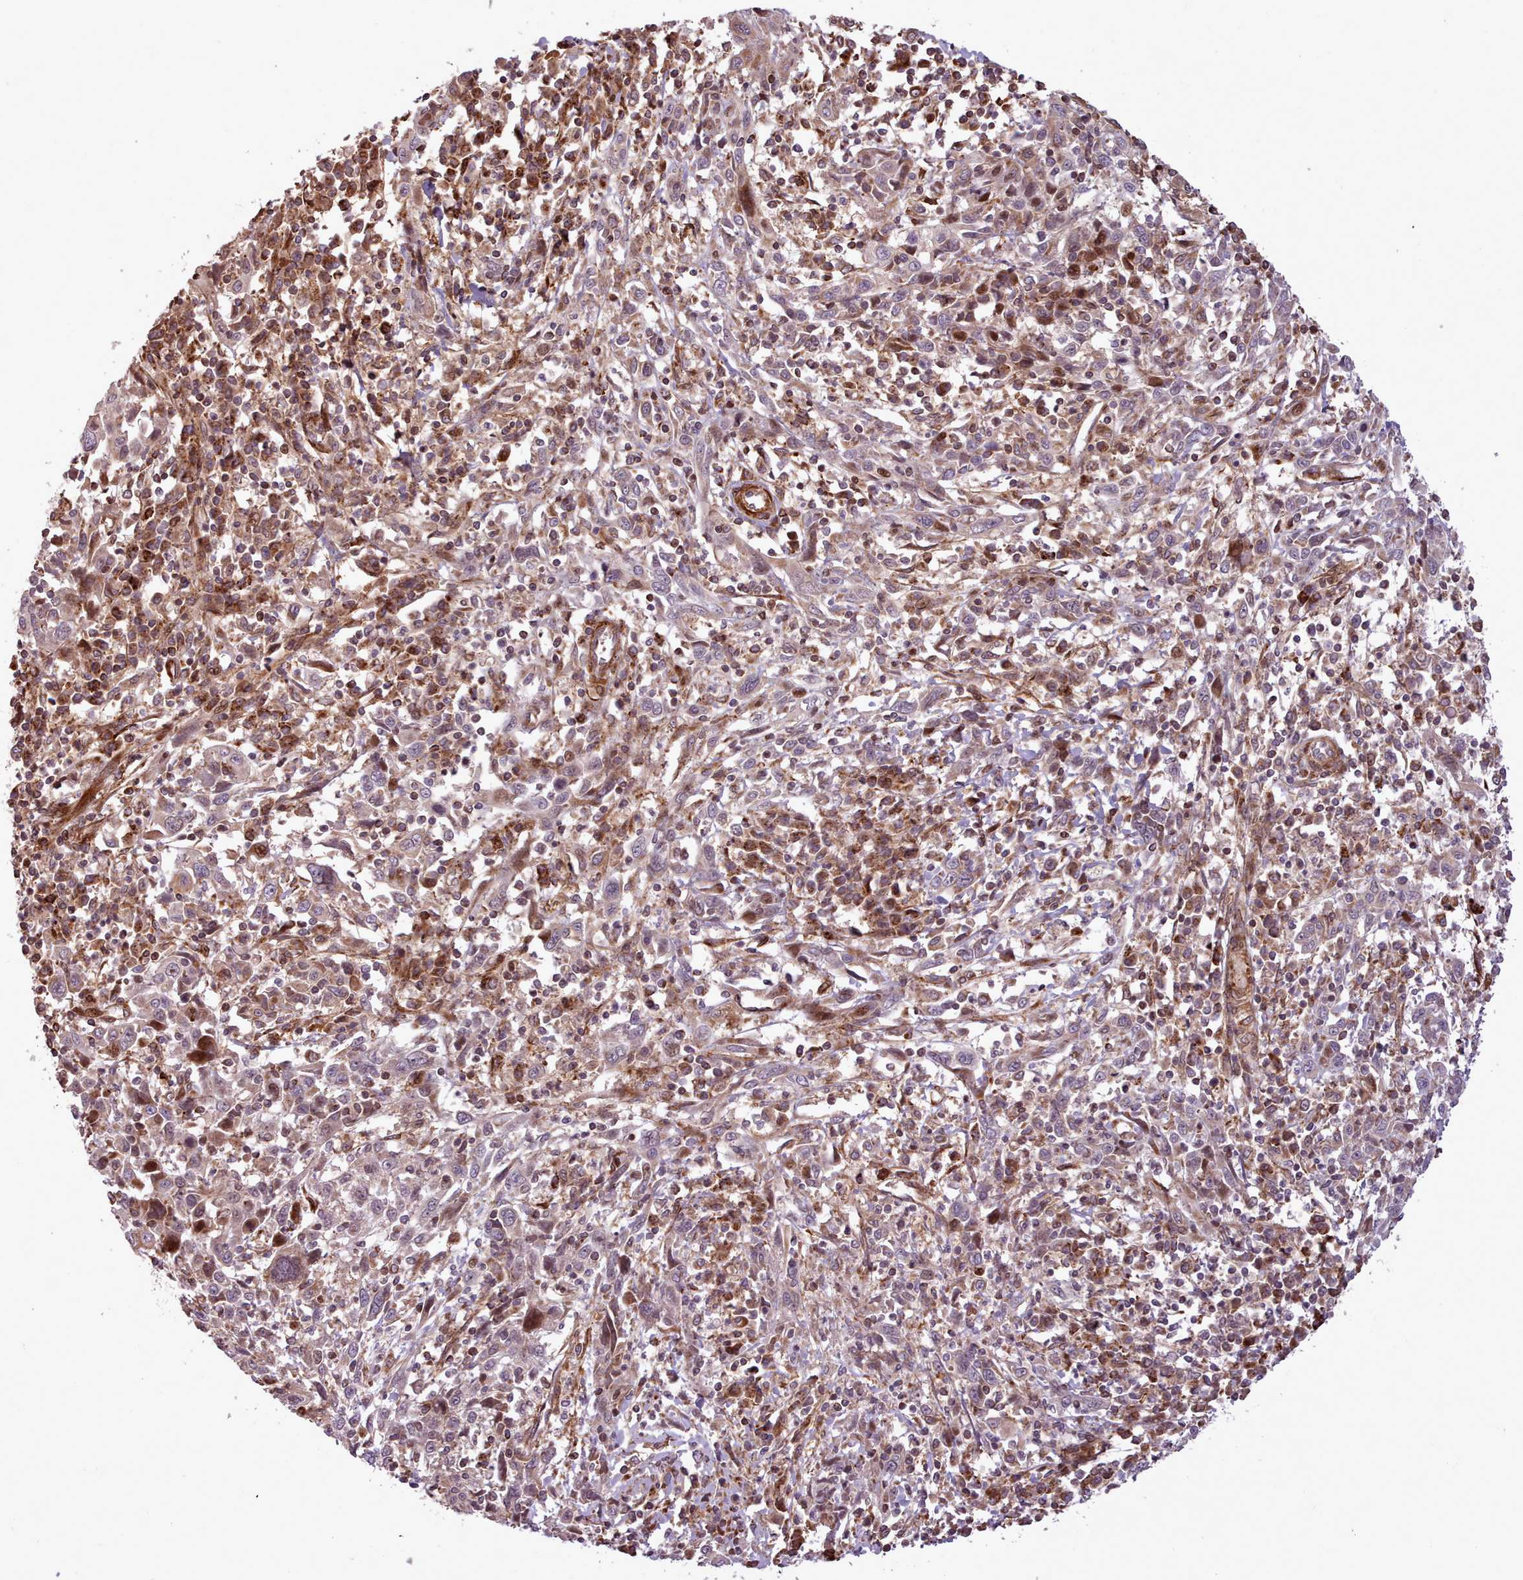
{"staining": {"intensity": "strong", "quantity": "<25%", "location": "nuclear"}, "tissue": "cervical cancer", "cell_type": "Tumor cells", "image_type": "cancer", "snomed": [{"axis": "morphology", "description": "Squamous cell carcinoma, NOS"}, {"axis": "topography", "description": "Cervix"}], "caption": "The immunohistochemical stain labels strong nuclear positivity in tumor cells of cervical cancer (squamous cell carcinoma) tissue.", "gene": "NLRP7", "patient": {"sex": "female", "age": 46}}